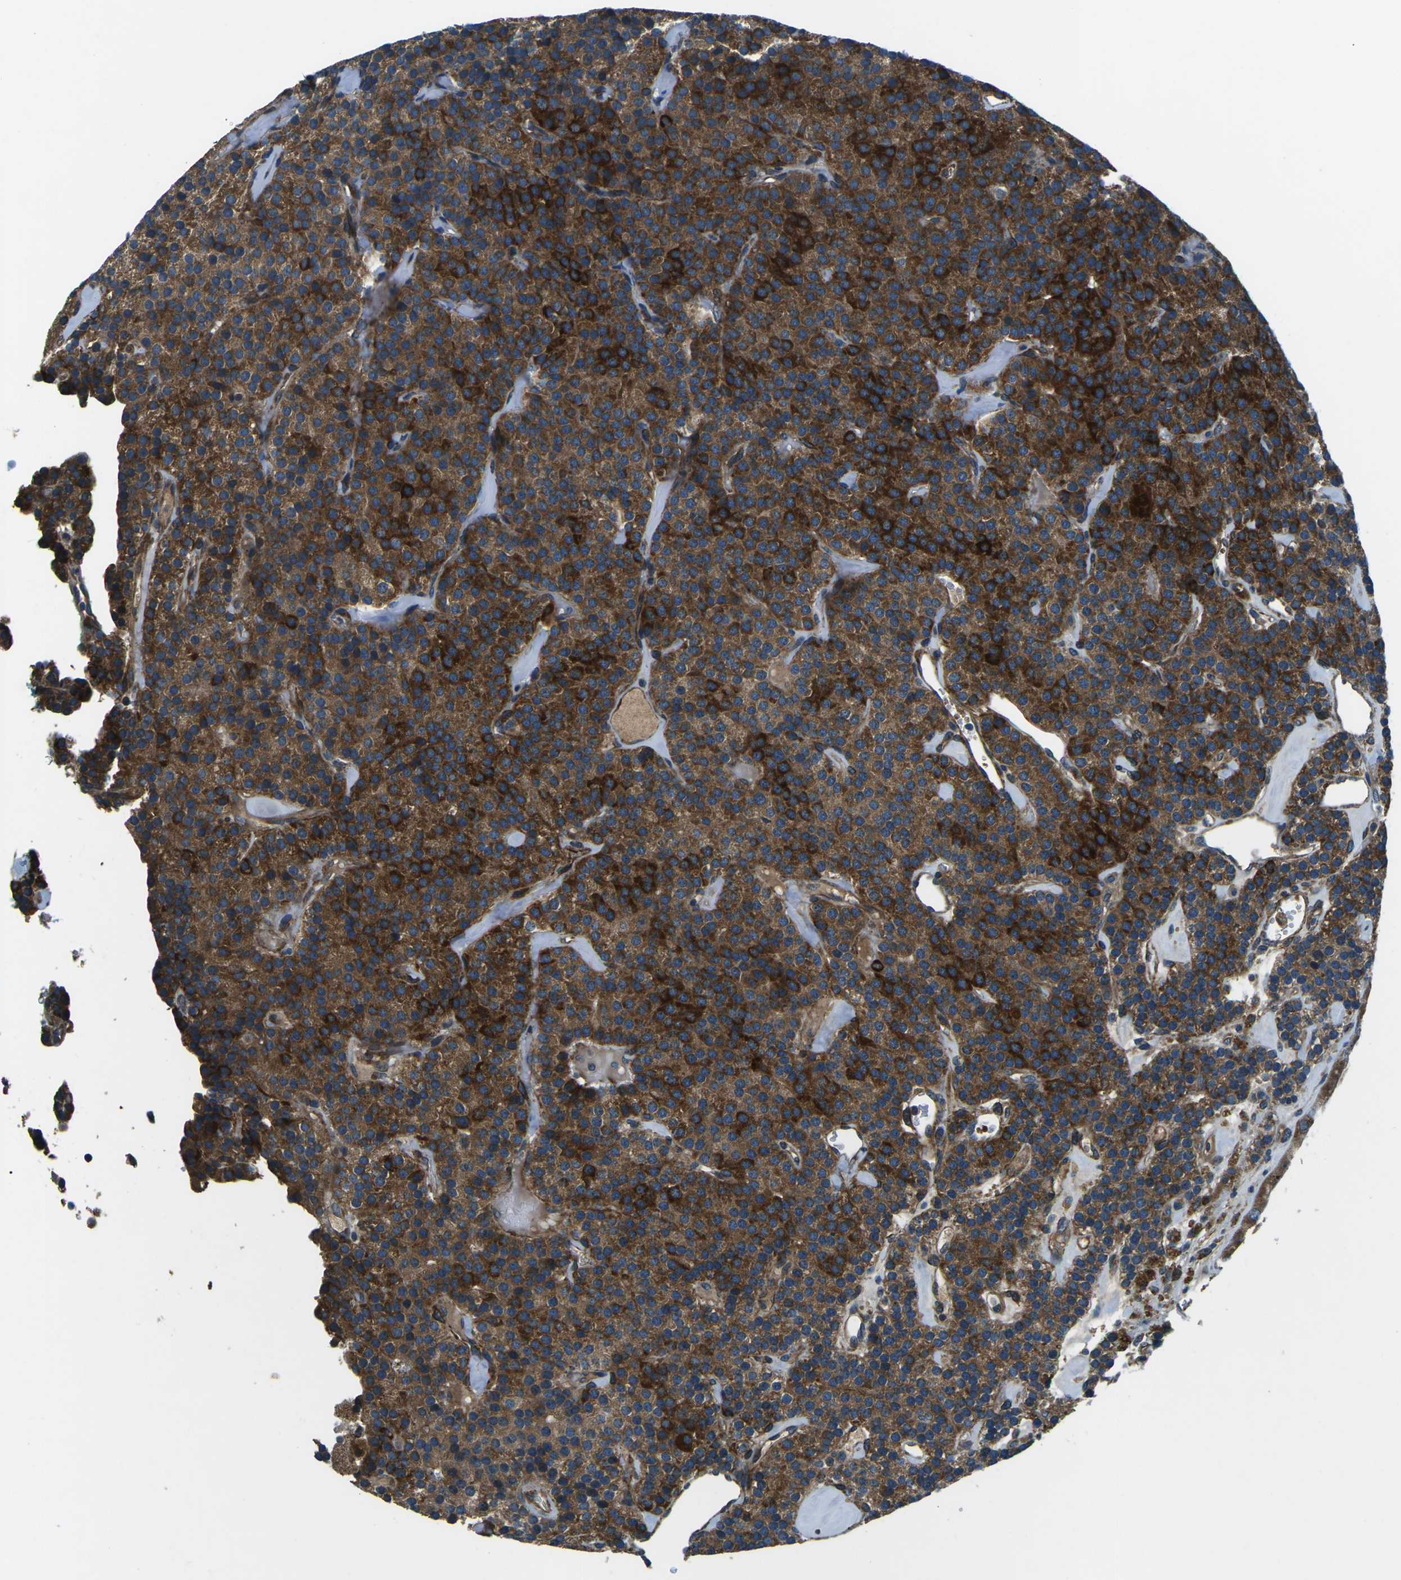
{"staining": {"intensity": "strong", "quantity": "25%-75%", "location": "cytoplasmic/membranous"}, "tissue": "parathyroid gland", "cell_type": "Glandular cells", "image_type": "normal", "snomed": [{"axis": "morphology", "description": "Normal tissue, NOS"}, {"axis": "morphology", "description": "Adenoma, NOS"}, {"axis": "topography", "description": "Parathyroid gland"}], "caption": "Unremarkable parathyroid gland reveals strong cytoplasmic/membranous positivity in about 25%-75% of glandular cells, visualized by immunohistochemistry.", "gene": "AFAP1", "patient": {"sex": "female", "age": 86}}